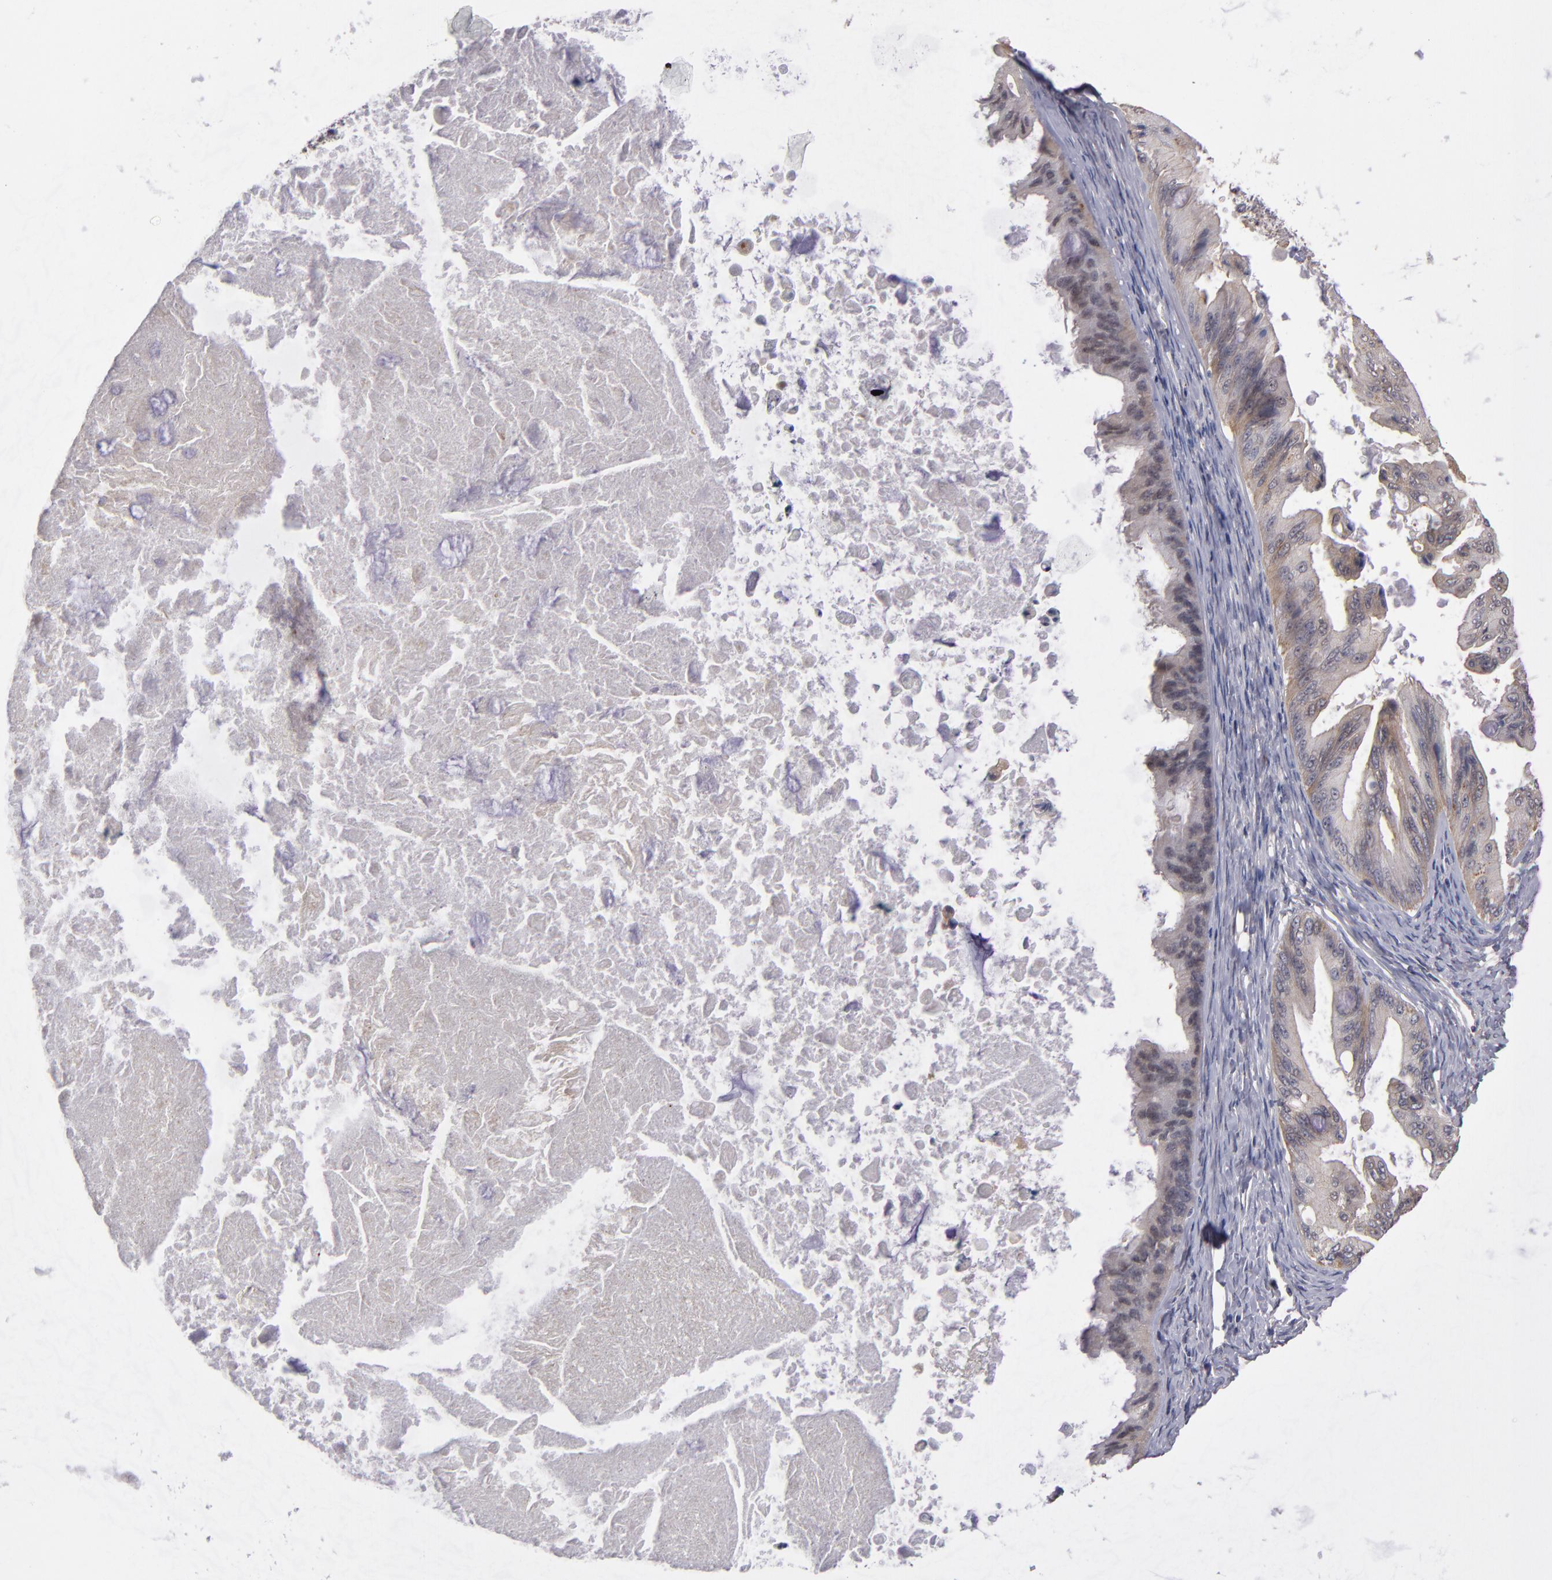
{"staining": {"intensity": "weak", "quantity": ">75%", "location": "cytoplasmic/membranous,nuclear"}, "tissue": "ovarian cancer", "cell_type": "Tumor cells", "image_type": "cancer", "snomed": [{"axis": "morphology", "description": "Cystadenocarcinoma, mucinous, NOS"}, {"axis": "topography", "description": "Ovary"}], "caption": "Human ovarian mucinous cystadenocarcinoma stained for a protein (brown) reveals weak cytoplasmic/membranous and nuclear positive positivity in about >75% of tumor cells.", "gene": "CTSO", "patient": {"sex": "female", "age": 37}}